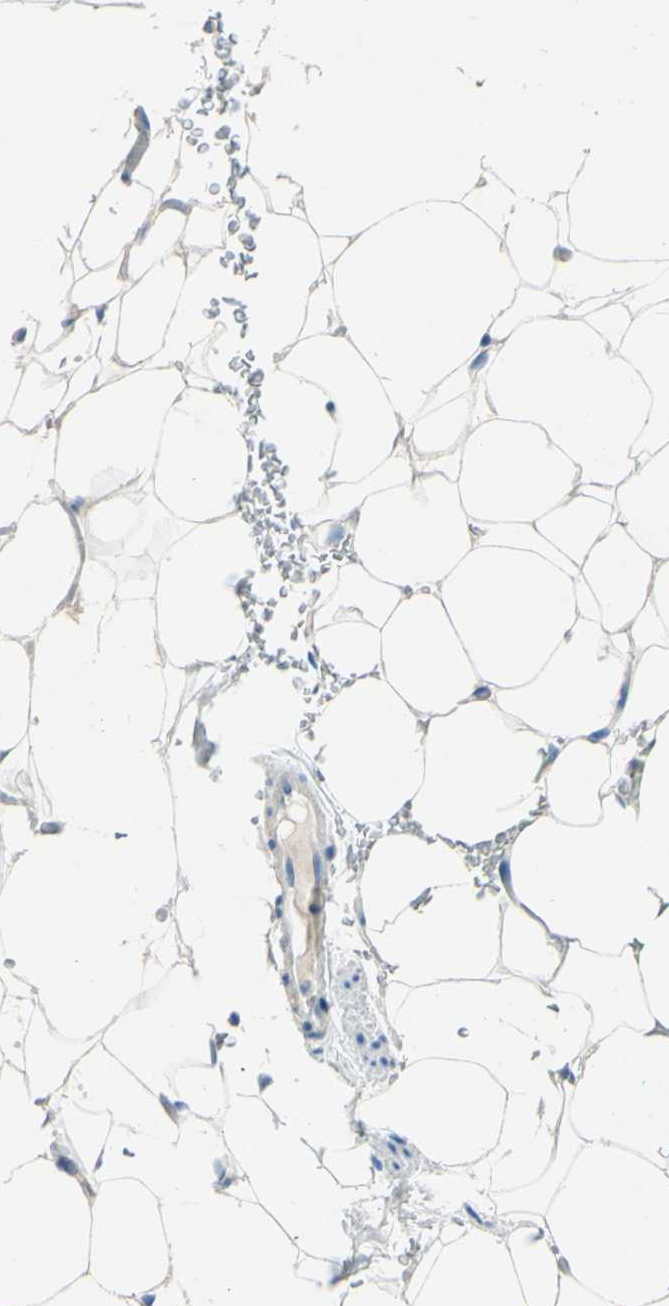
{"staining": {"intensity": "negative", "quantity": "none", "location": "none"}, "tissue": "adipose tissue", "cell_type": "Adipocytes", "image_type": "normal", "snomed": [{"axis": "morphology", "description": "Normal tissue, NOS"}, {"axis": "topography", "description": "Peripheral nerve tissue"}], "caption": "Immunohistochemistry (IHC) of unremarkable human adipose tissue shows no positivity in adipocytes. Brightfield microscopy of IHC stained with DAB (3,3'-diaminobenzidine) (brown) and hematoxylin (blue), captured at high magnification.", "gene": "CDH10", "patient": {"sex": "male", "age": 70}}